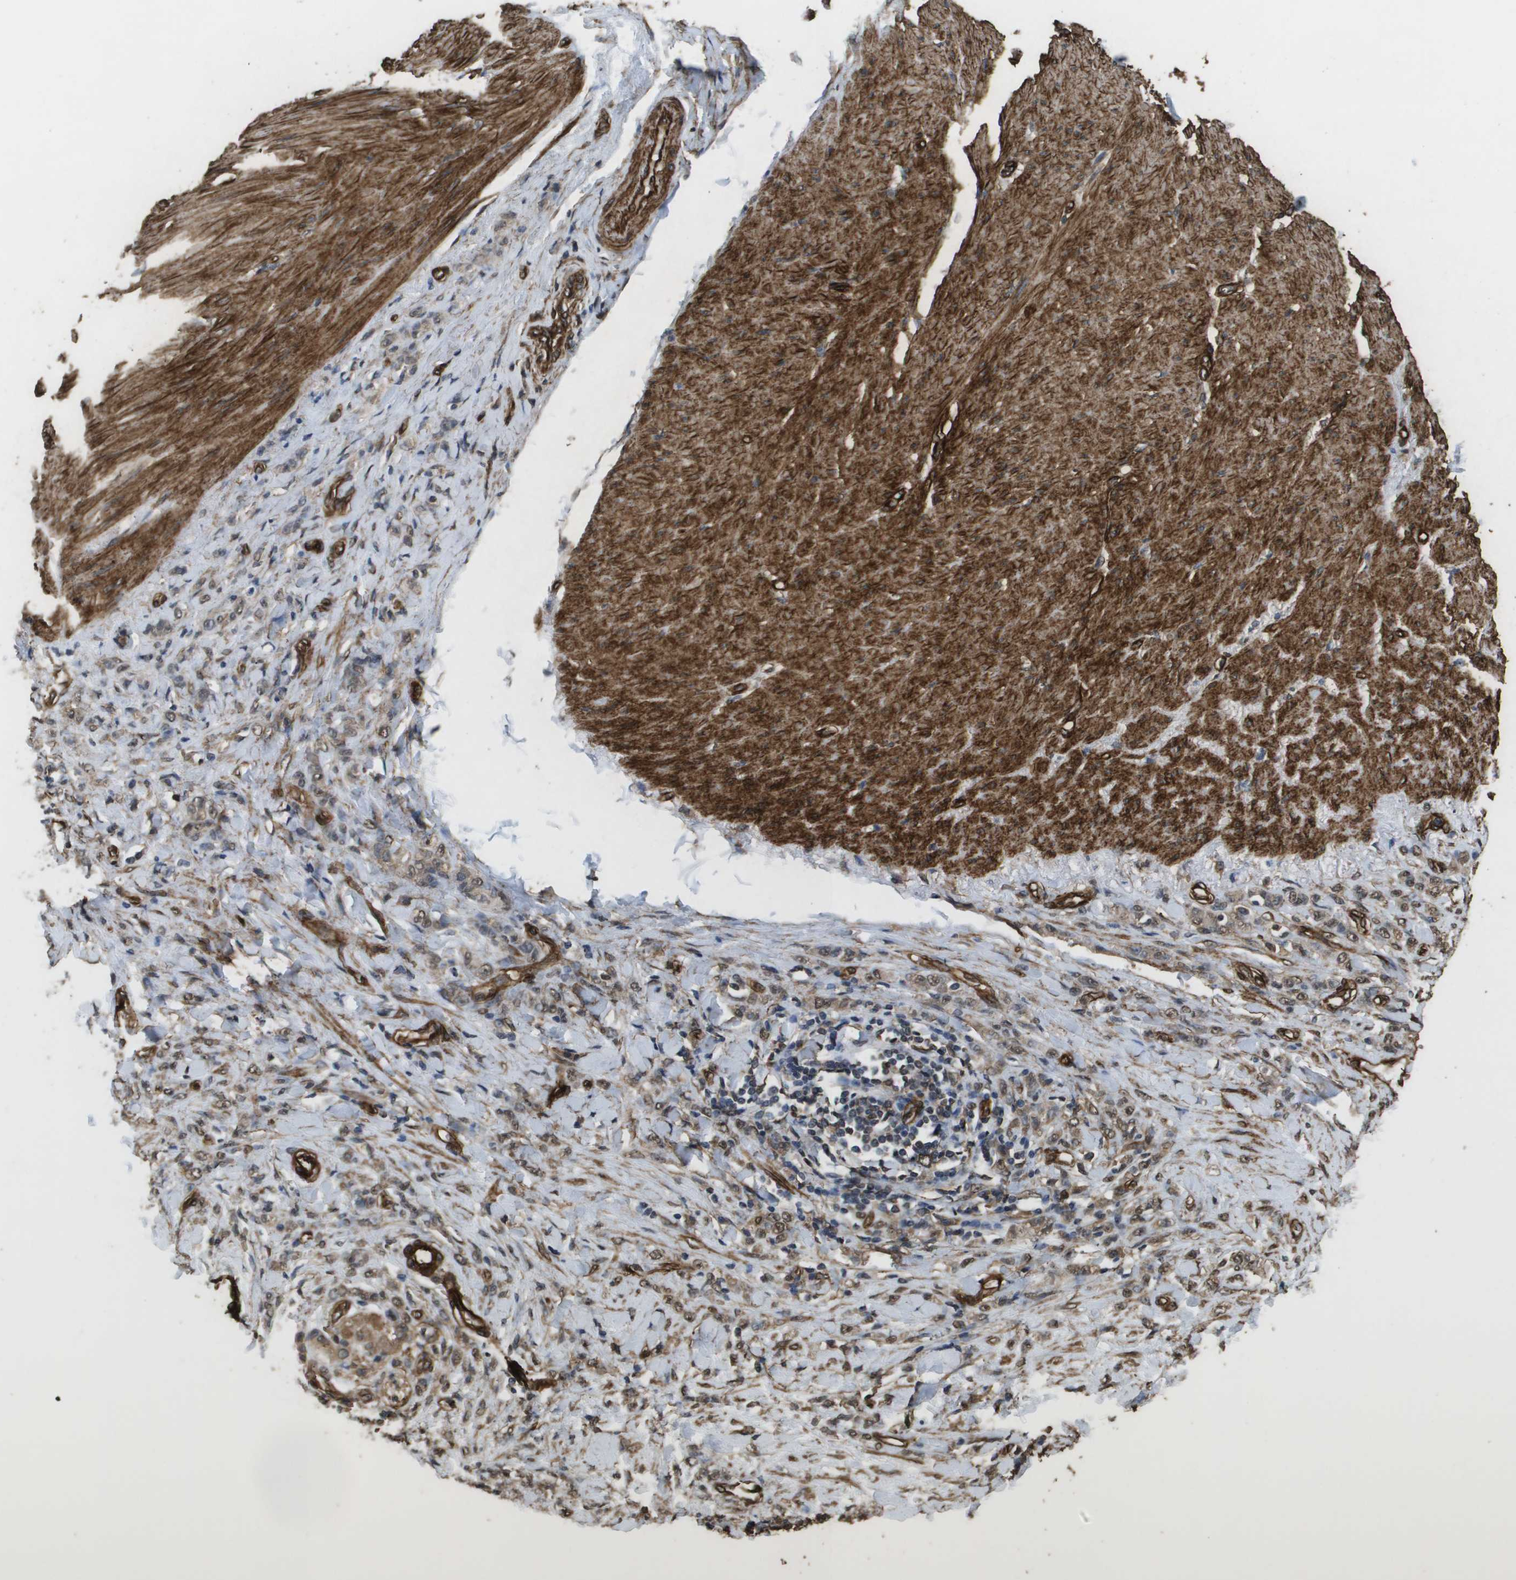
{"staining": {"intensity": "weak", "quantity": ">75%", "location": "cytoplasmic/membranous,nuclear"}, "tissue": "stomach cancer", "cell_type": "Tumor cells", "image_type": "cancer", "snomed": [{"axis": "morphology", "description": "Adenocarcinoma, NOS"}, {"axis": "topography", "description": "Stomach"}], "caption": "This histopathology image displays immunohistochemistry staining of human stomach cancer (adenocarcinoma), with low weak cytoplasmic/membranous and nuclear expression in about >75% of tumor cells.", "gene": "AAMP", "patient": {"sex": "male", "age": 82}}